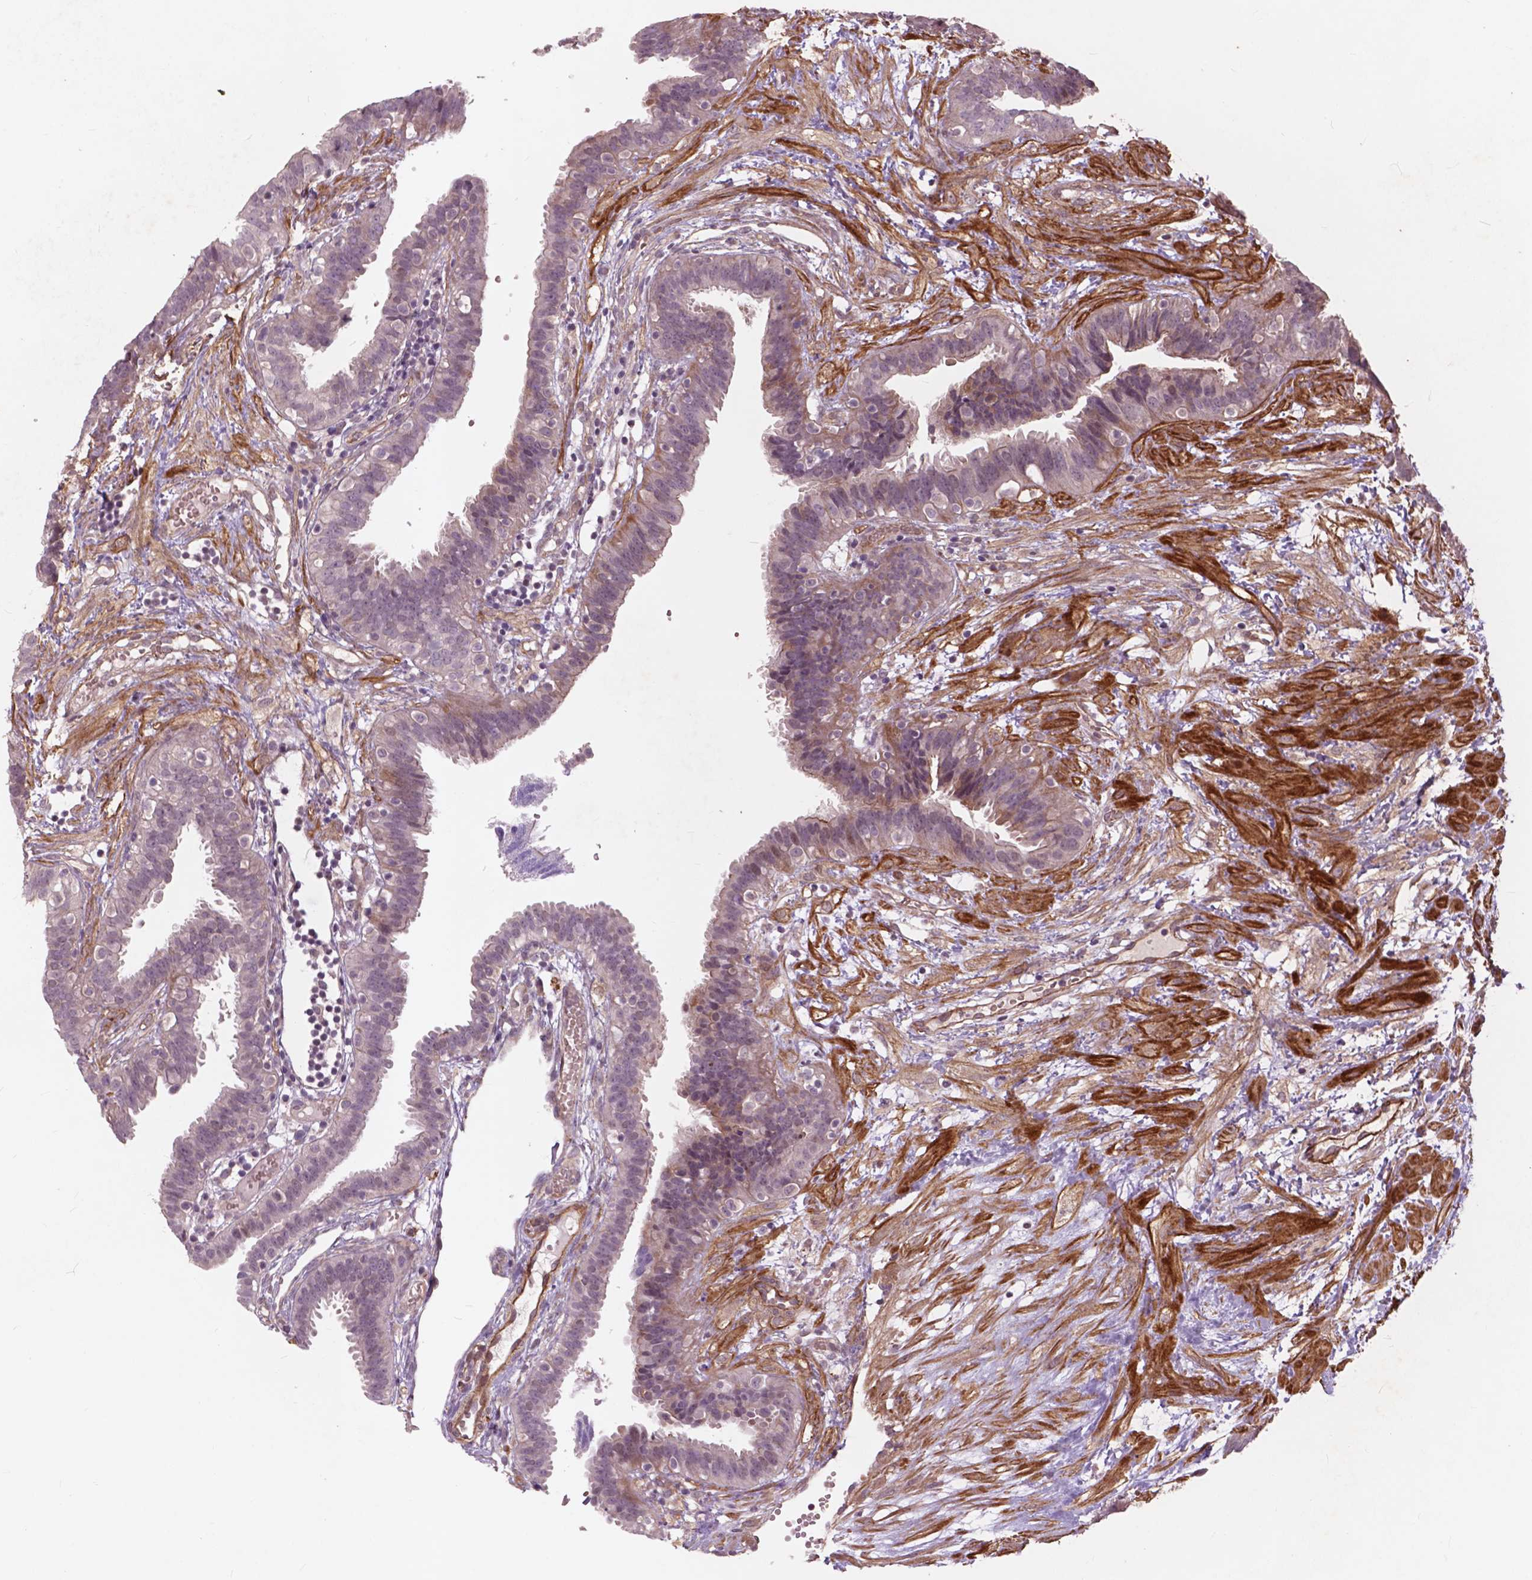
{"staining": {"intensity": "strong", "quantity": "<25%", "location": "cytoplasmic/membranous"}, "tissue": "fallopian tube", "cell_type": "Glandular cells", "image_type": "normal", "snomed": [{"axis": "morphology", "description": "Normal tissue, NOS"}, {"axis": "topography", "description": "Fallopian tube"}], "caption": "Brown immunohistochemical staining in unremarkable fallopian tube exhibits strong cytoplasmic/membranous positivity in about <25% of glandular cells.", "gene": "RFPL4B", "patient": {"sex": "female", "age": 37}}